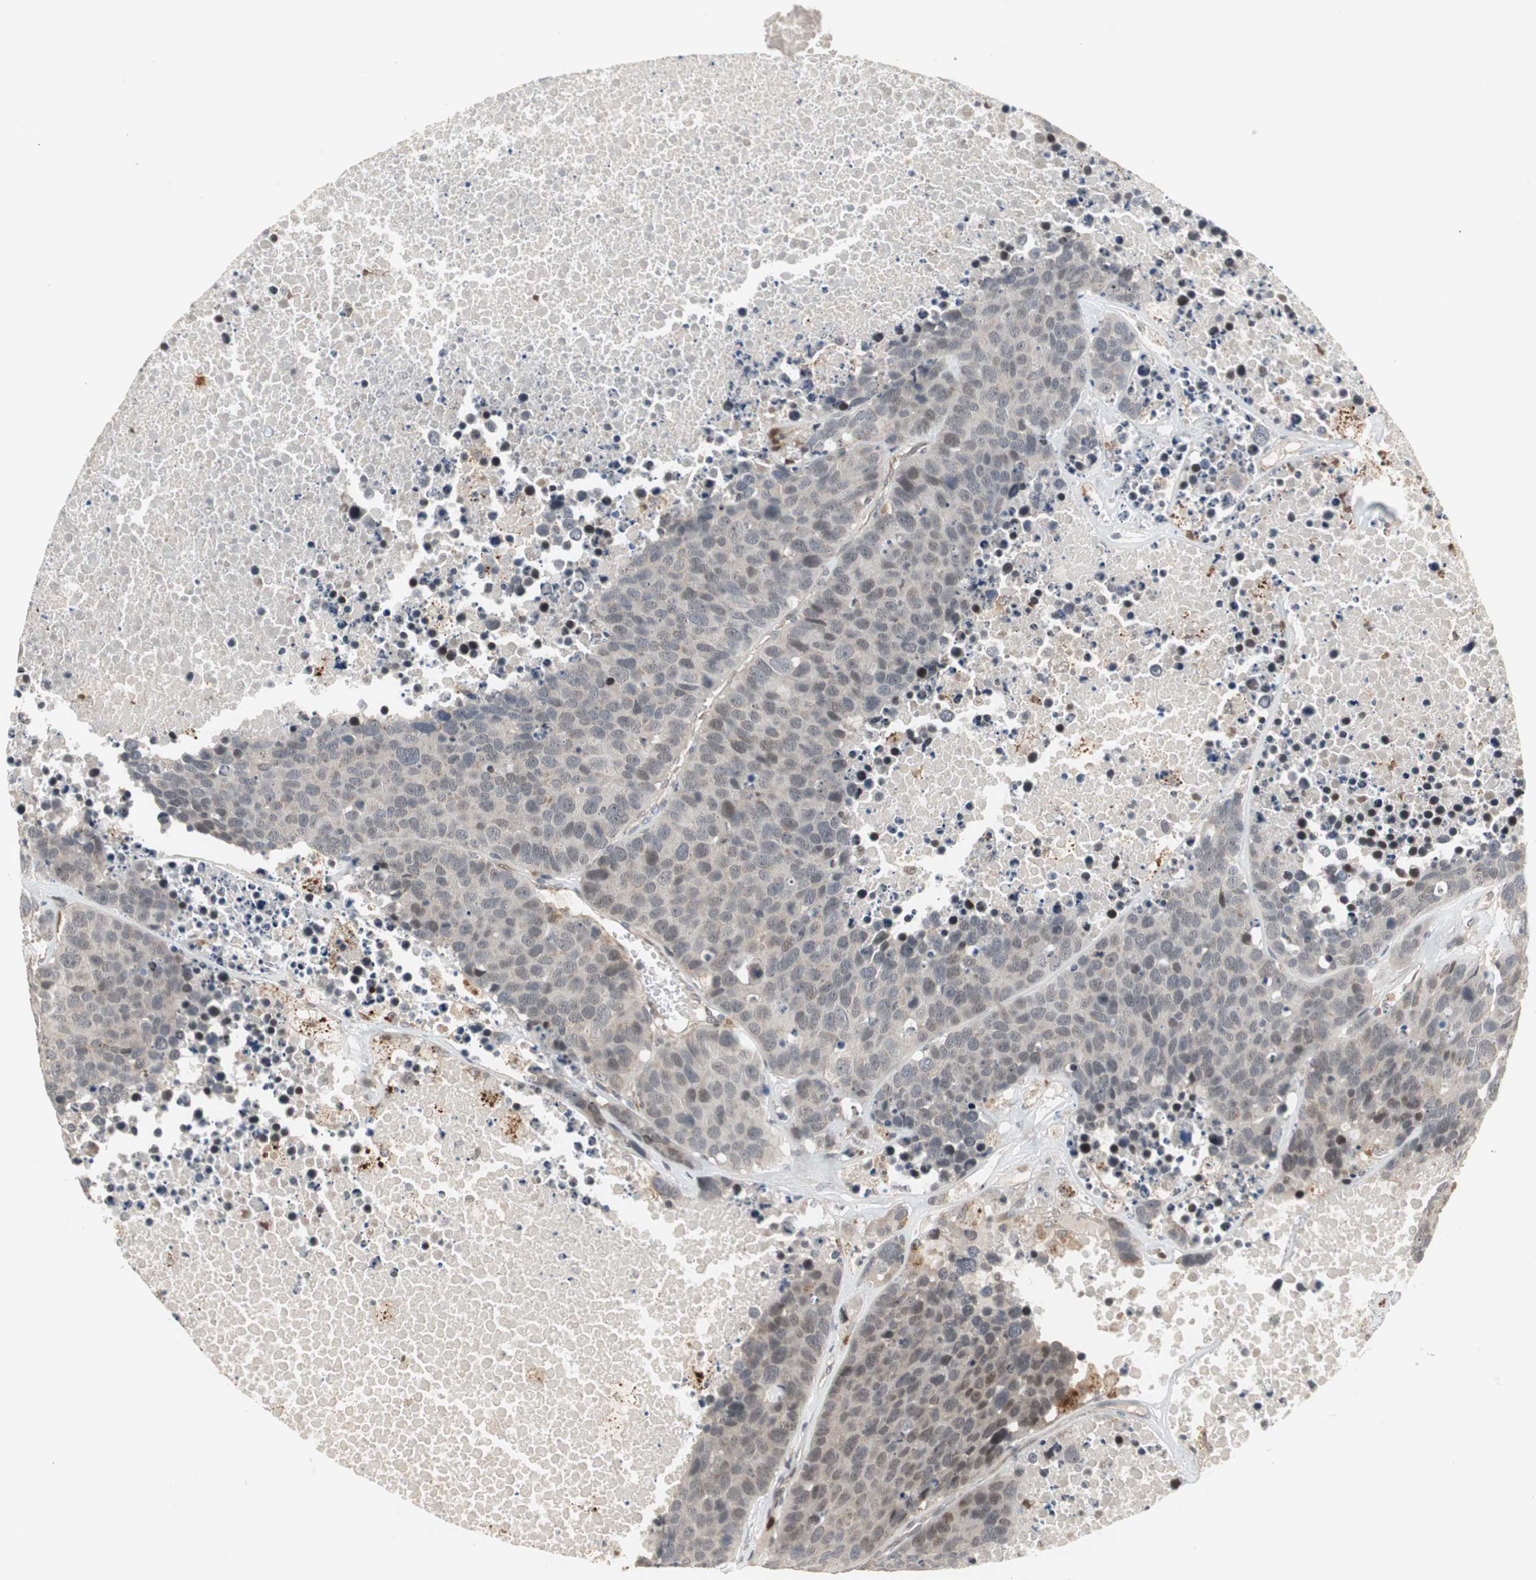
{"staining": {"intensity": "weak", "quantity": "<25%", "location": "nuclear"}, "tissue": "carcinoid", "cell_type": "Tumor cells", "image_type": "cancer", "snomed": [{"axis": "morphology", "description": "Carcinoid, malignant, NOS"}, {"axis": "topography", "description": "Lung"}], "caption": "An immunohistochemistry (IHC) photomicrograph of carcinoid is shown. There is no staining in tumor cells of carcinoid.", "gene": "SNX4", "patient": {"sex": "male", "age": 60}}